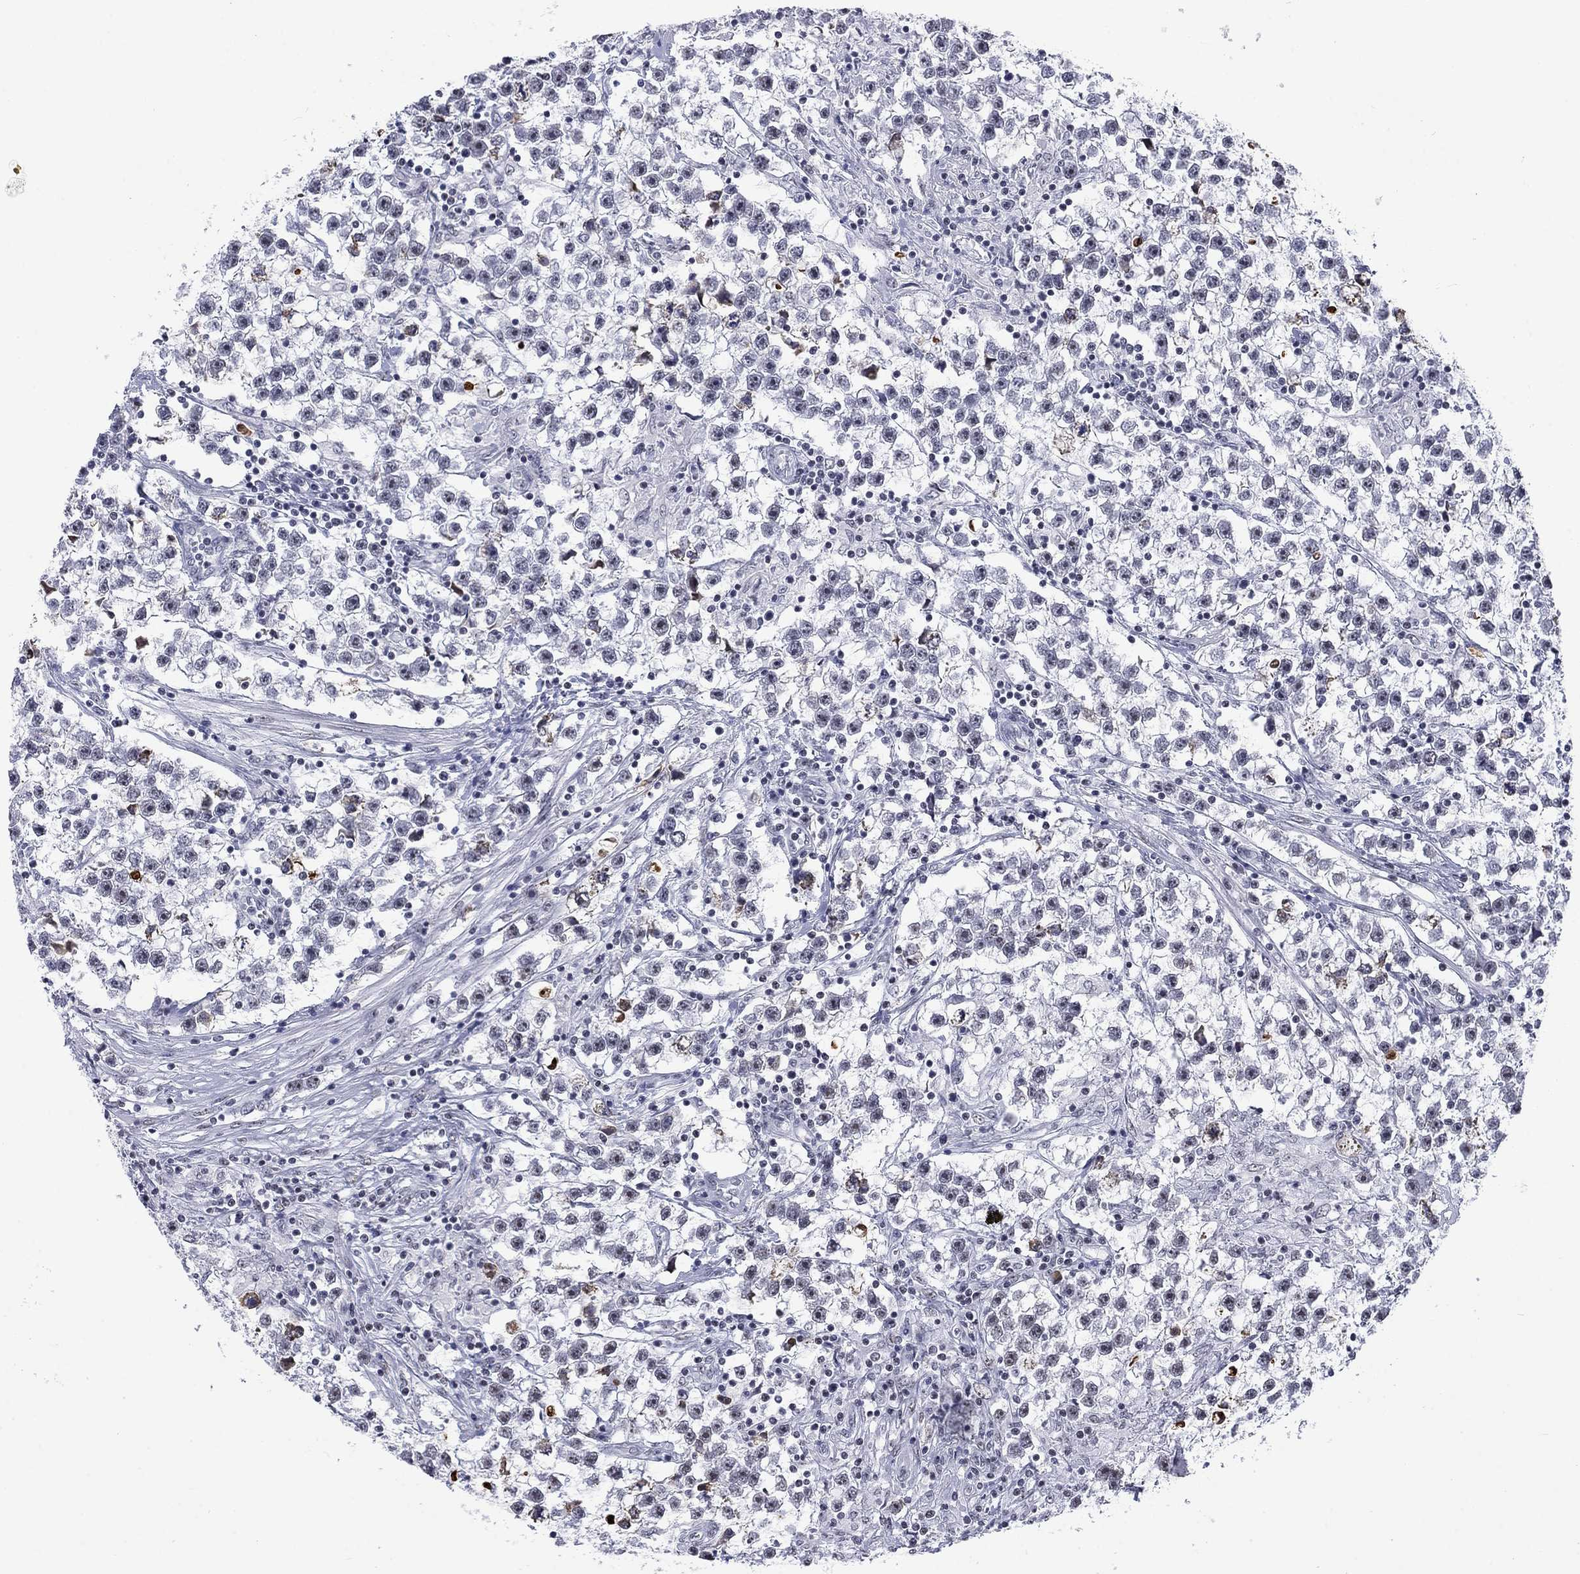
{"staining": {"intensity": "negative", "quantity": "none", "location": "none"}, "tissue": "testis cancer", "cell_type": "Tumor cells", "image_type": "cancer", "snomed": [{"axis": "morphology", "description": "Seminoma, NOS"}, {"axis": "topography", "description": "Testis"}], "caption": "Micrograph shows no significant protein staining in tumor cells of testis seminoma.", "gene": "CSRNP3", "patient": {"sex": "male", "age": 59}}